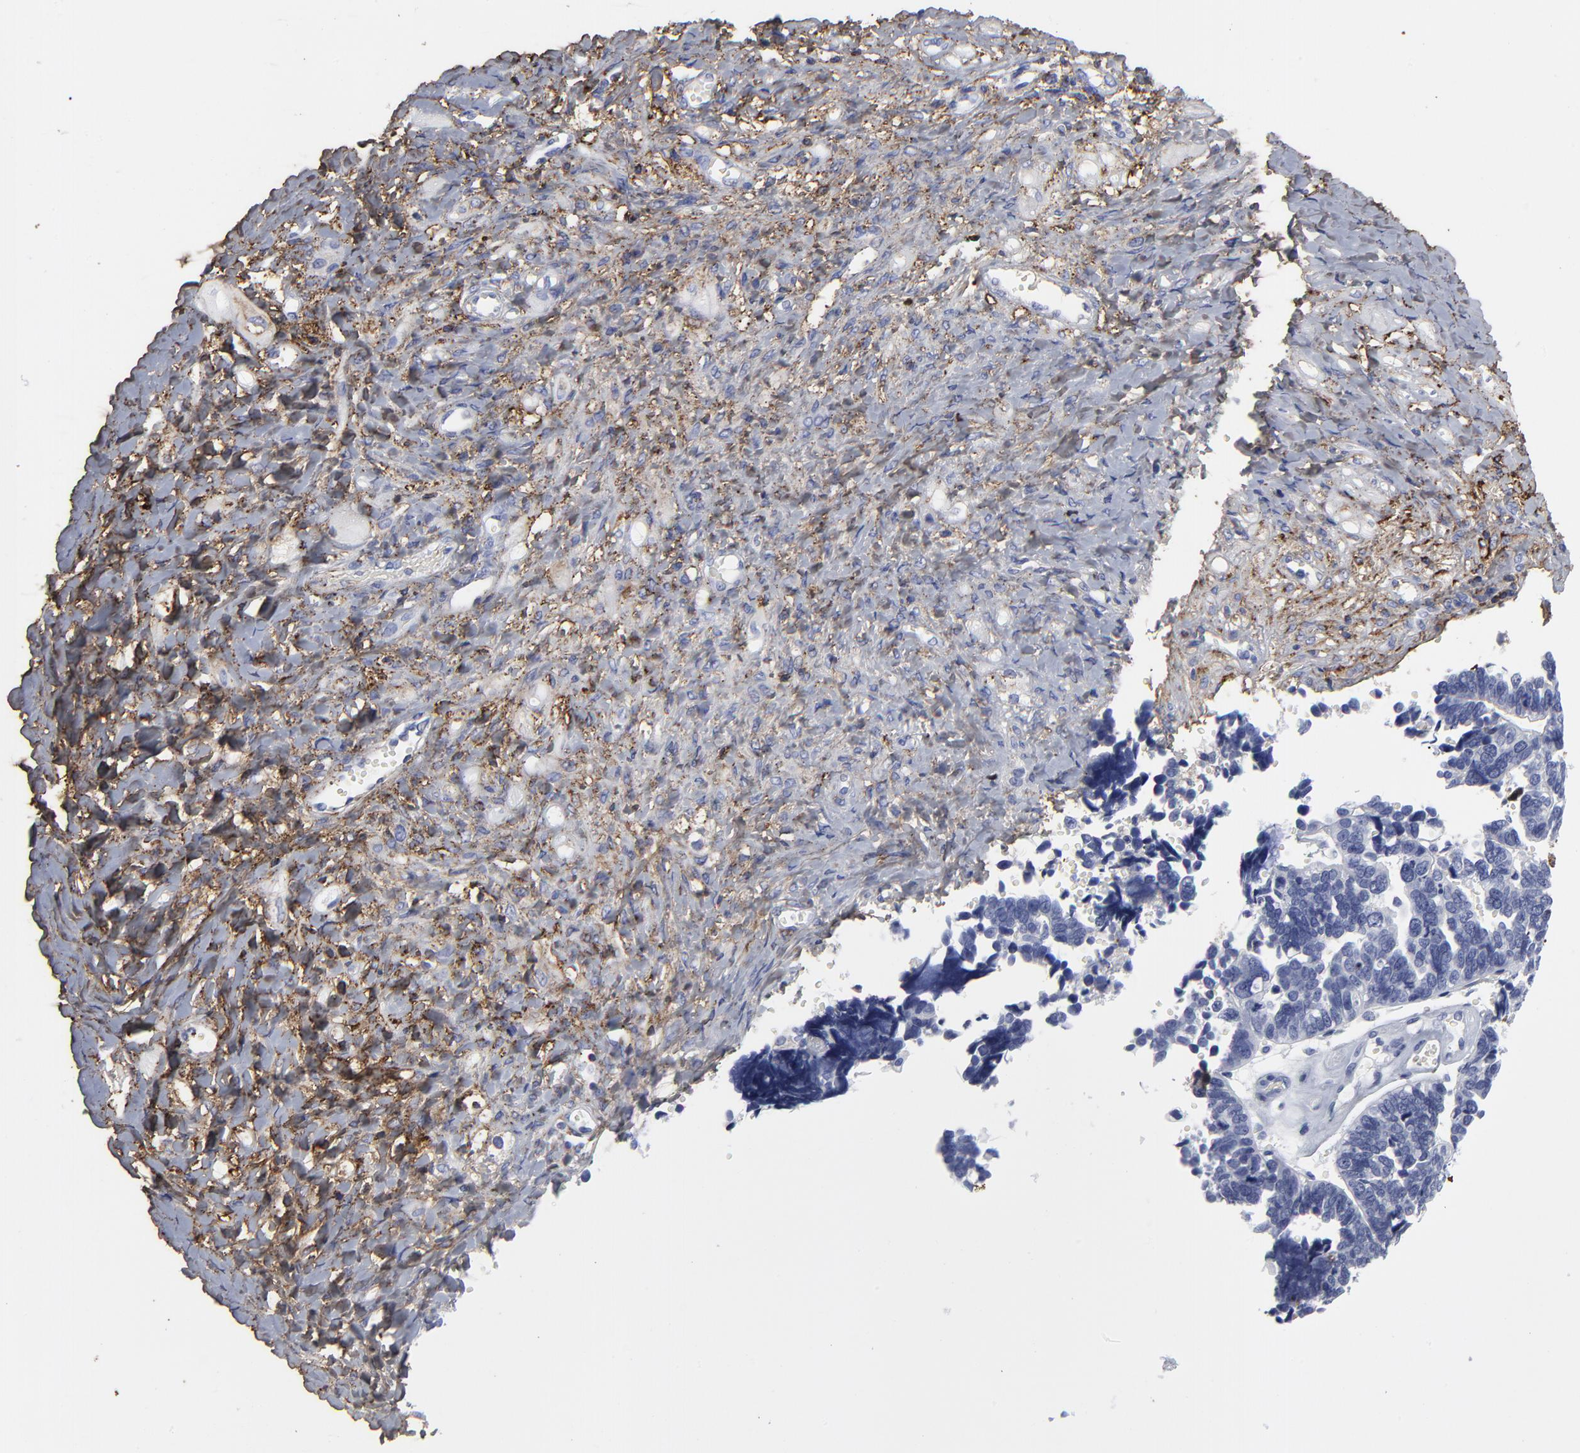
{"staining": {"intensity": "negative", "quantity": "none", "location": "none"}, "tissue": "ovarian cancer", "cell_type": "Tumor cells", "image_type": "cancer", "snomed": [{"axis": "morphology", "description": "Cystadenocarcinoma, serous, NOS"}, {"axis": "topography", "description": "Ovary"}], "caption": "IHC micrograph of serous cystadenocarcinoma (ovarian) stained for a protein (brown), which displays no positivity in tumor cells.", "gene": "DCN", "patient": {"sex": "female", "age": 77}}